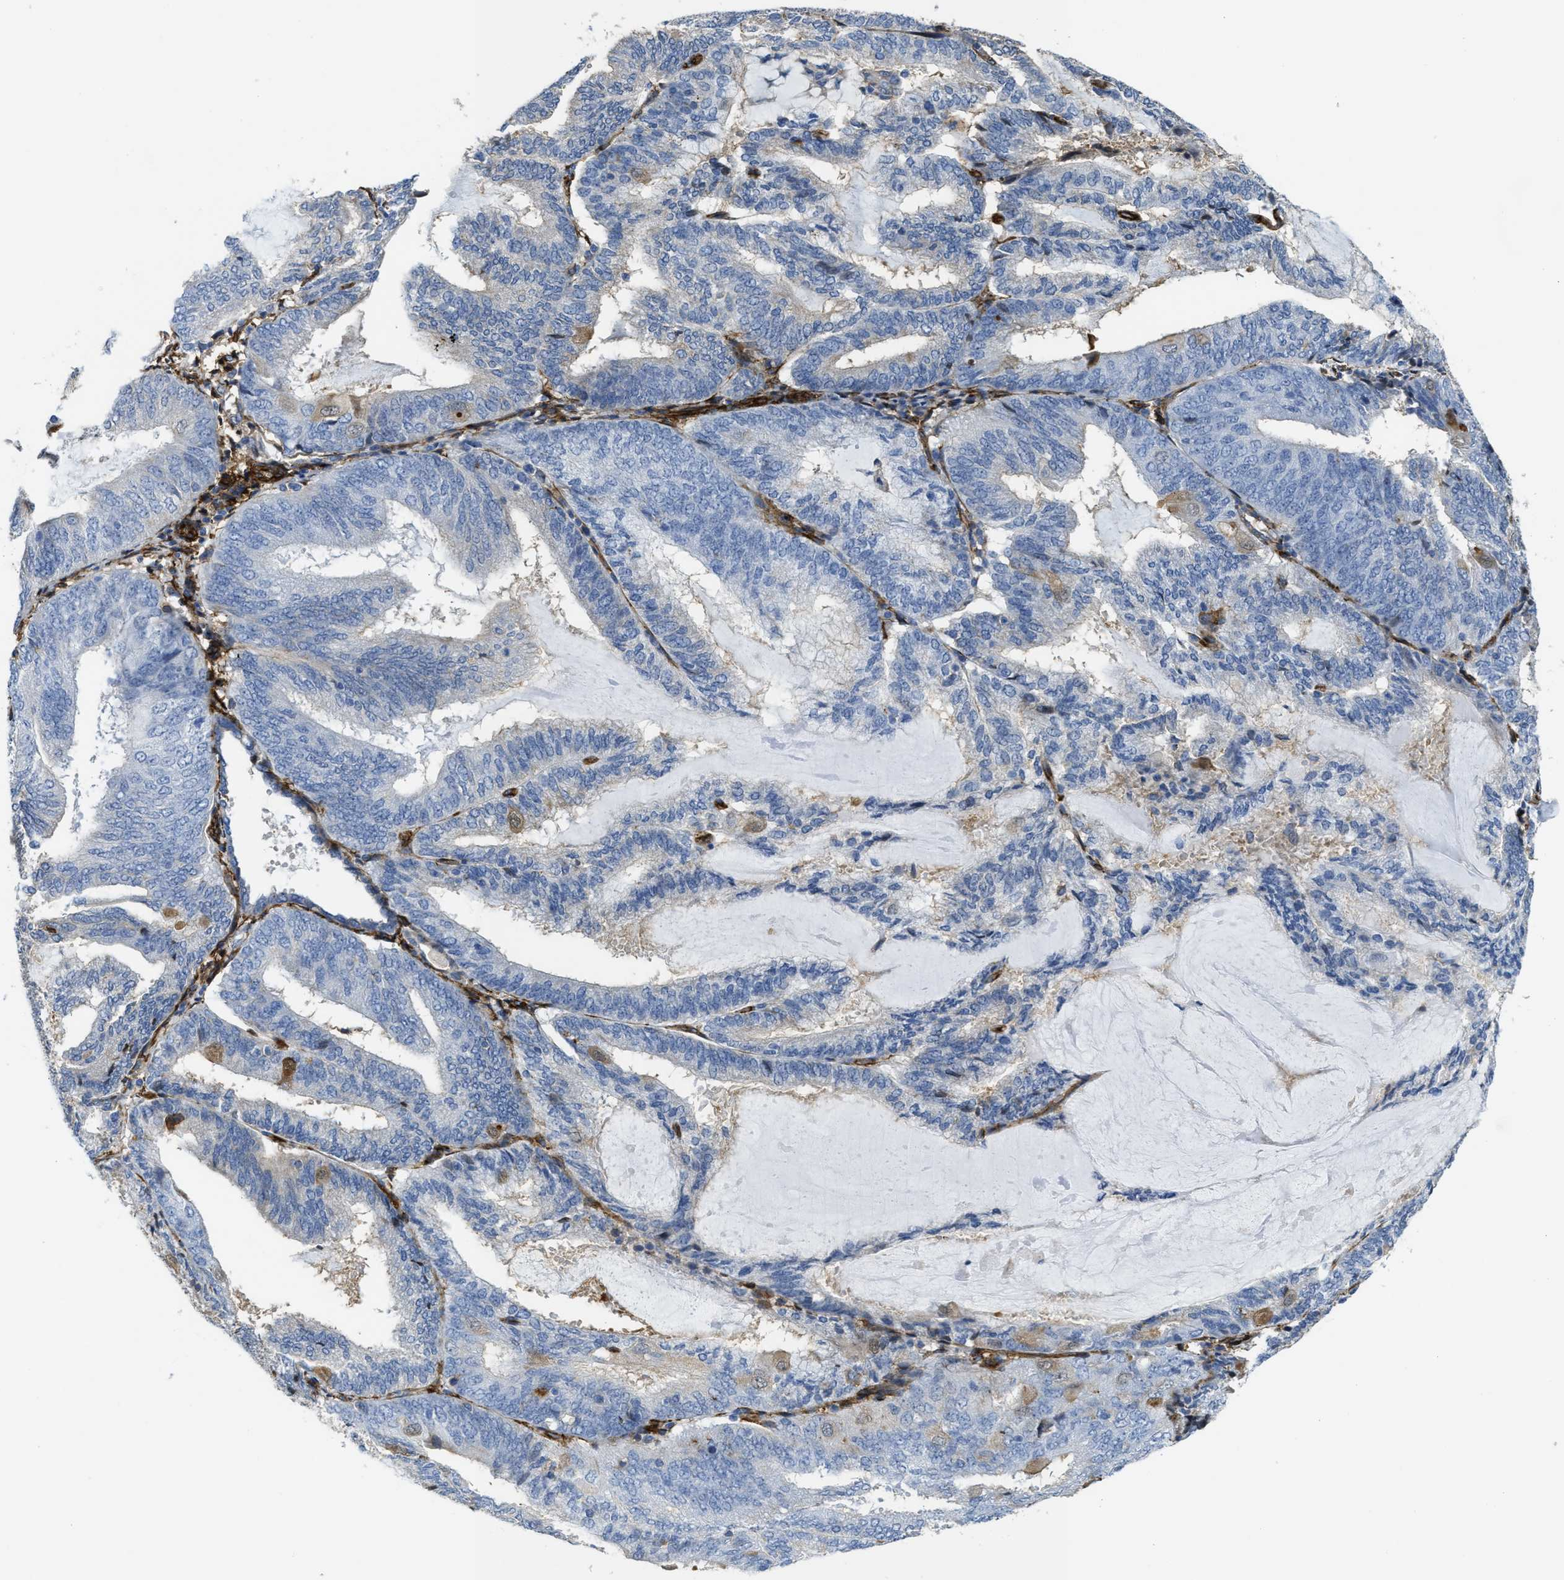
{"staining": {"intensity": "negative", "quantity": "none", "location": "none"}, "tissue": "endometrial cancer", "cell_type": "Tumor cells", "image_type": "cancer", "snomed": [{"axis": "morphology", "description": "Adenocarcinoma, NOS"}, {"axis": "topography", "description": "Endometrium"}], "caption": "DAB (3,3'-diaminobenzidine) immunohistochemical staining of adenocarcinoma (endometrial) reveals no significant positivity in tumor cells.", "gene": "NAB1", "patient": {"sex": "female", "age": 81}}